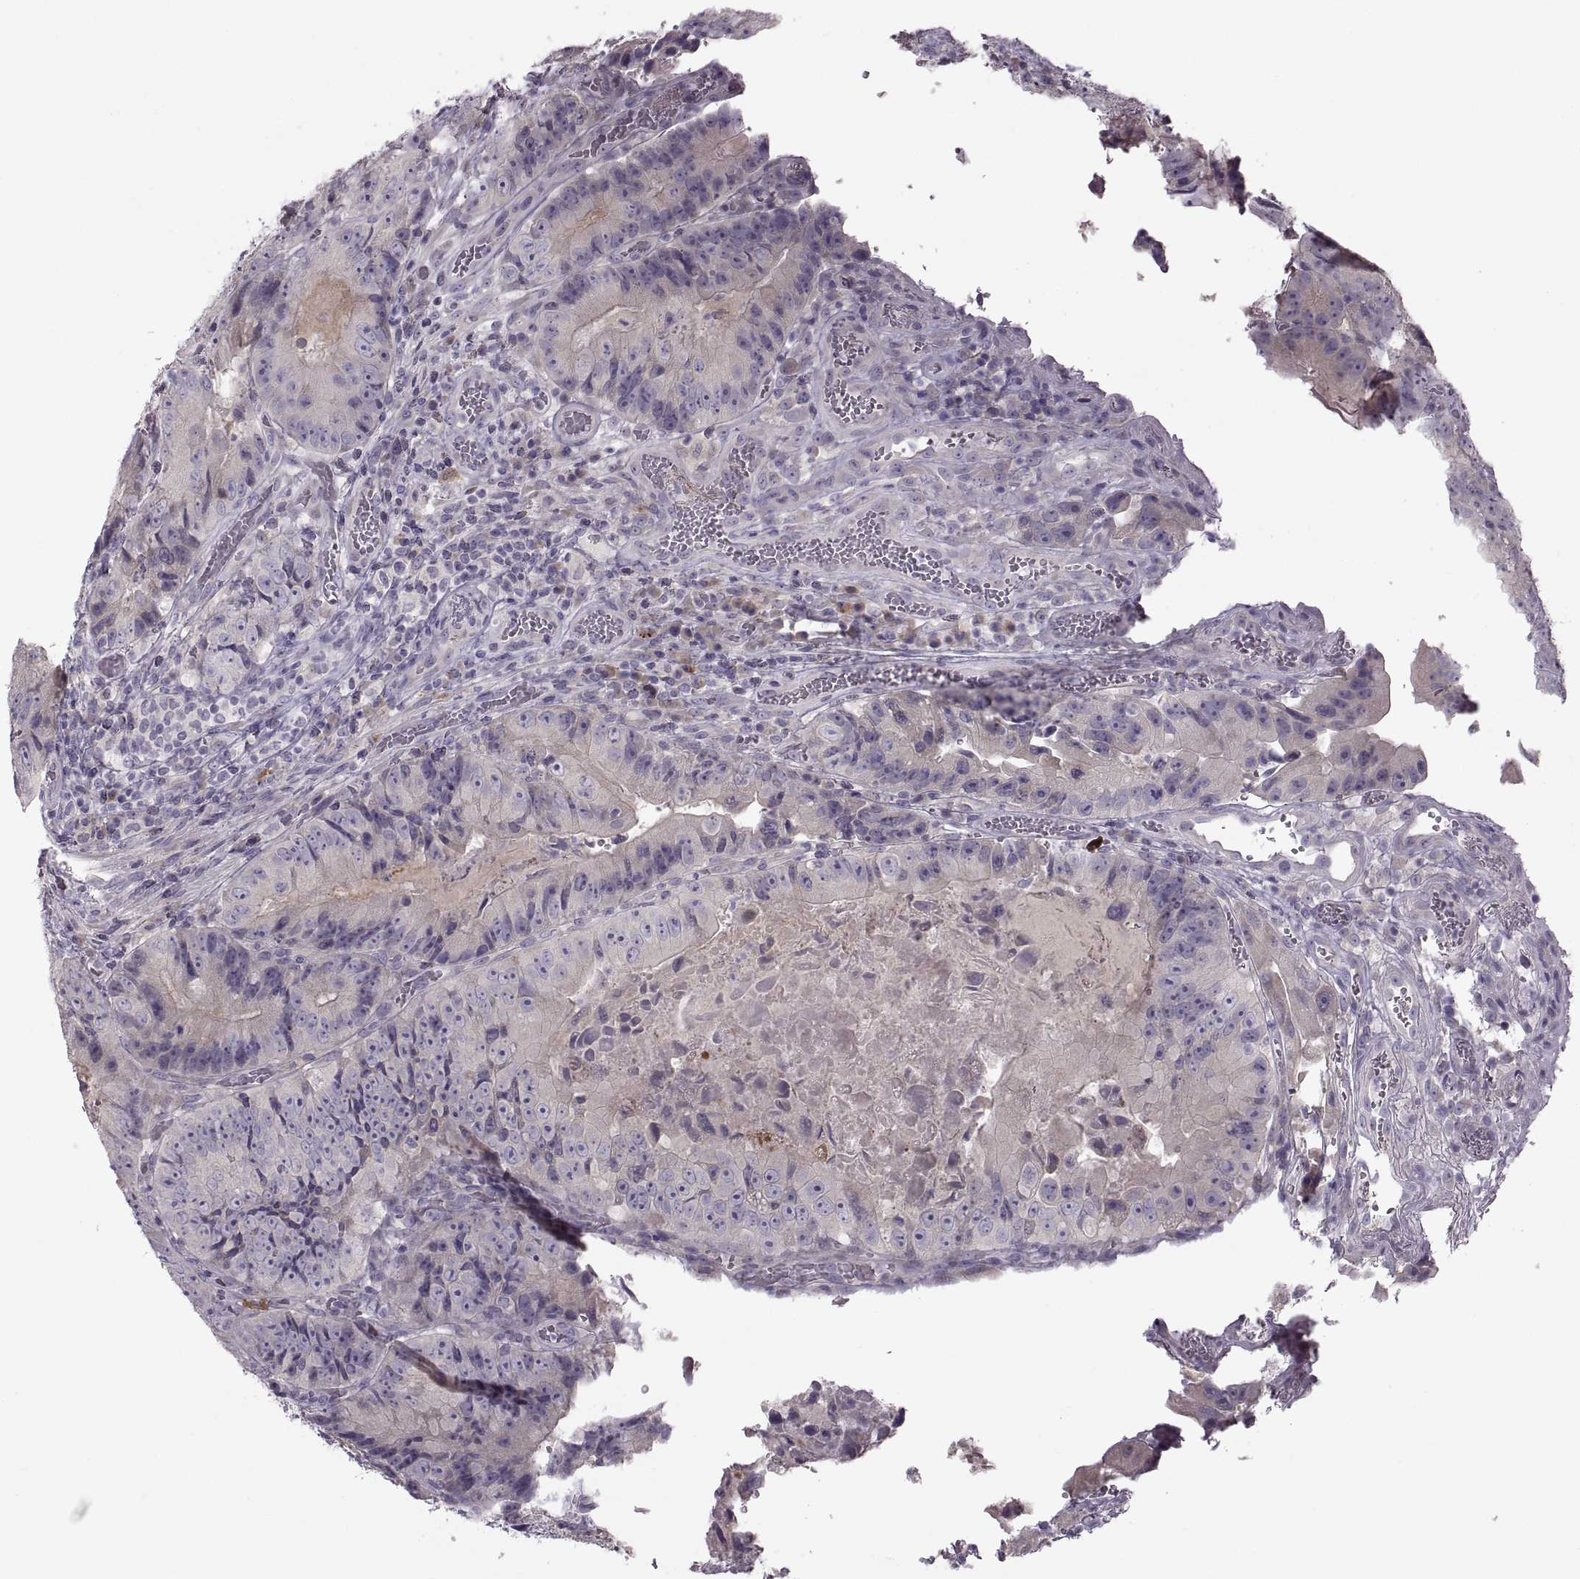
{"staining": {"intensity": "negative", "quantity": "none", "location": "none"}, "tissue": "colorectal cancer", "cell_type": "Tumor cells", "image_type": "cancer", "snomed": [{"axis": "morphology", "description": "Adenocarcinoma, NOS"}, {"axis": "topography", "description": "Colon"}], "caption": "DAB immunohistochemical staining of human colorectal cancer (adenocarcinoma) exhibits no significant staining in tumor cells.", "gene": "H2AP", "patient": {"sex": "female", "age": 86}}